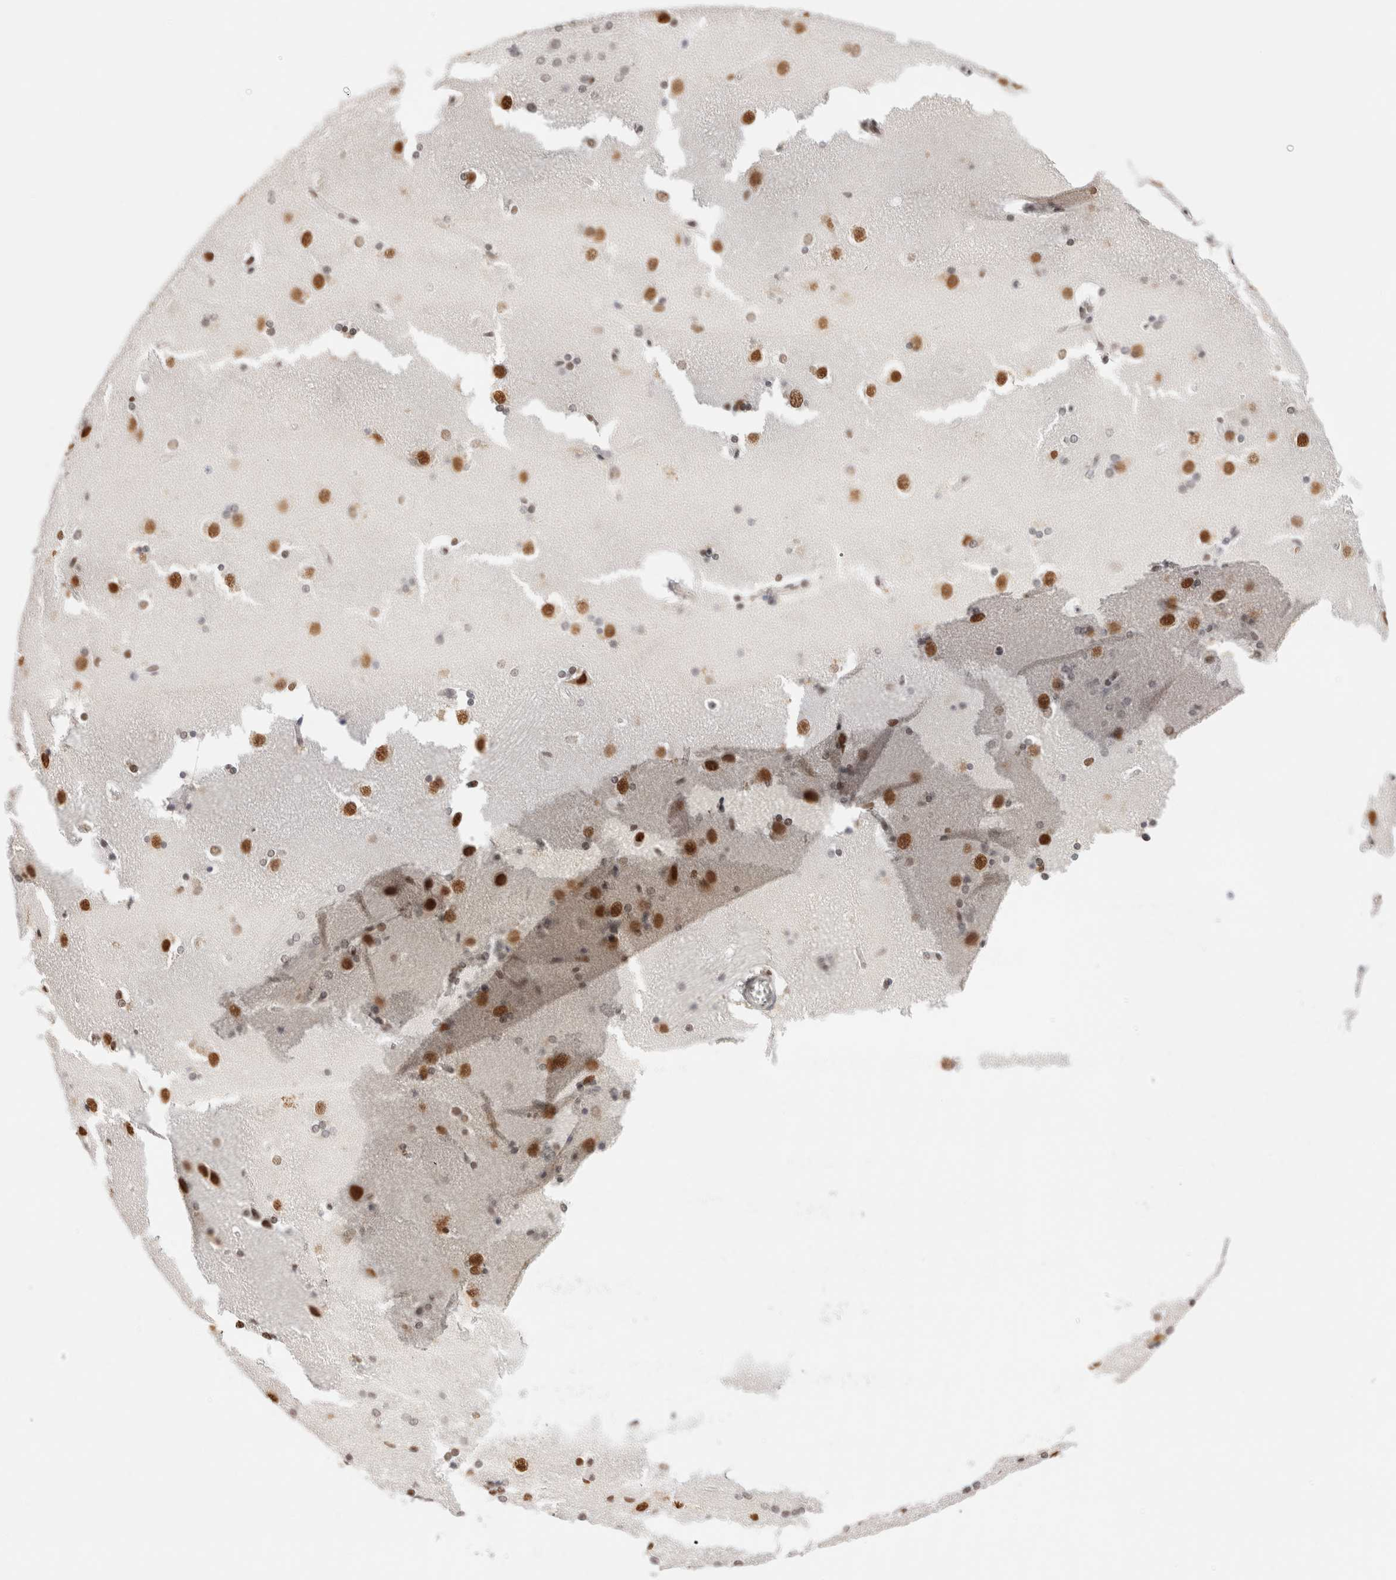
{"staining": {"intensity": "moderate", "quantity": "25%-75%", "location": "nuclear"}, "tissue": "caudate", "cell_type": "Glial cells", "image_type": "normal", "snomed": [{"axis": "morphology", "description": "Normal tissue, NOS"}, {"axis": "topography", "description": "Lateral ventricle wall"}], "caption": "DAB immunohistochemical staining of benign human caudate reveals moderate nuclear protein expression in approximately 25%-75% of glial cells.", "gene": "SUPT3H", "patient": {"sex": "female", "age": 19}}